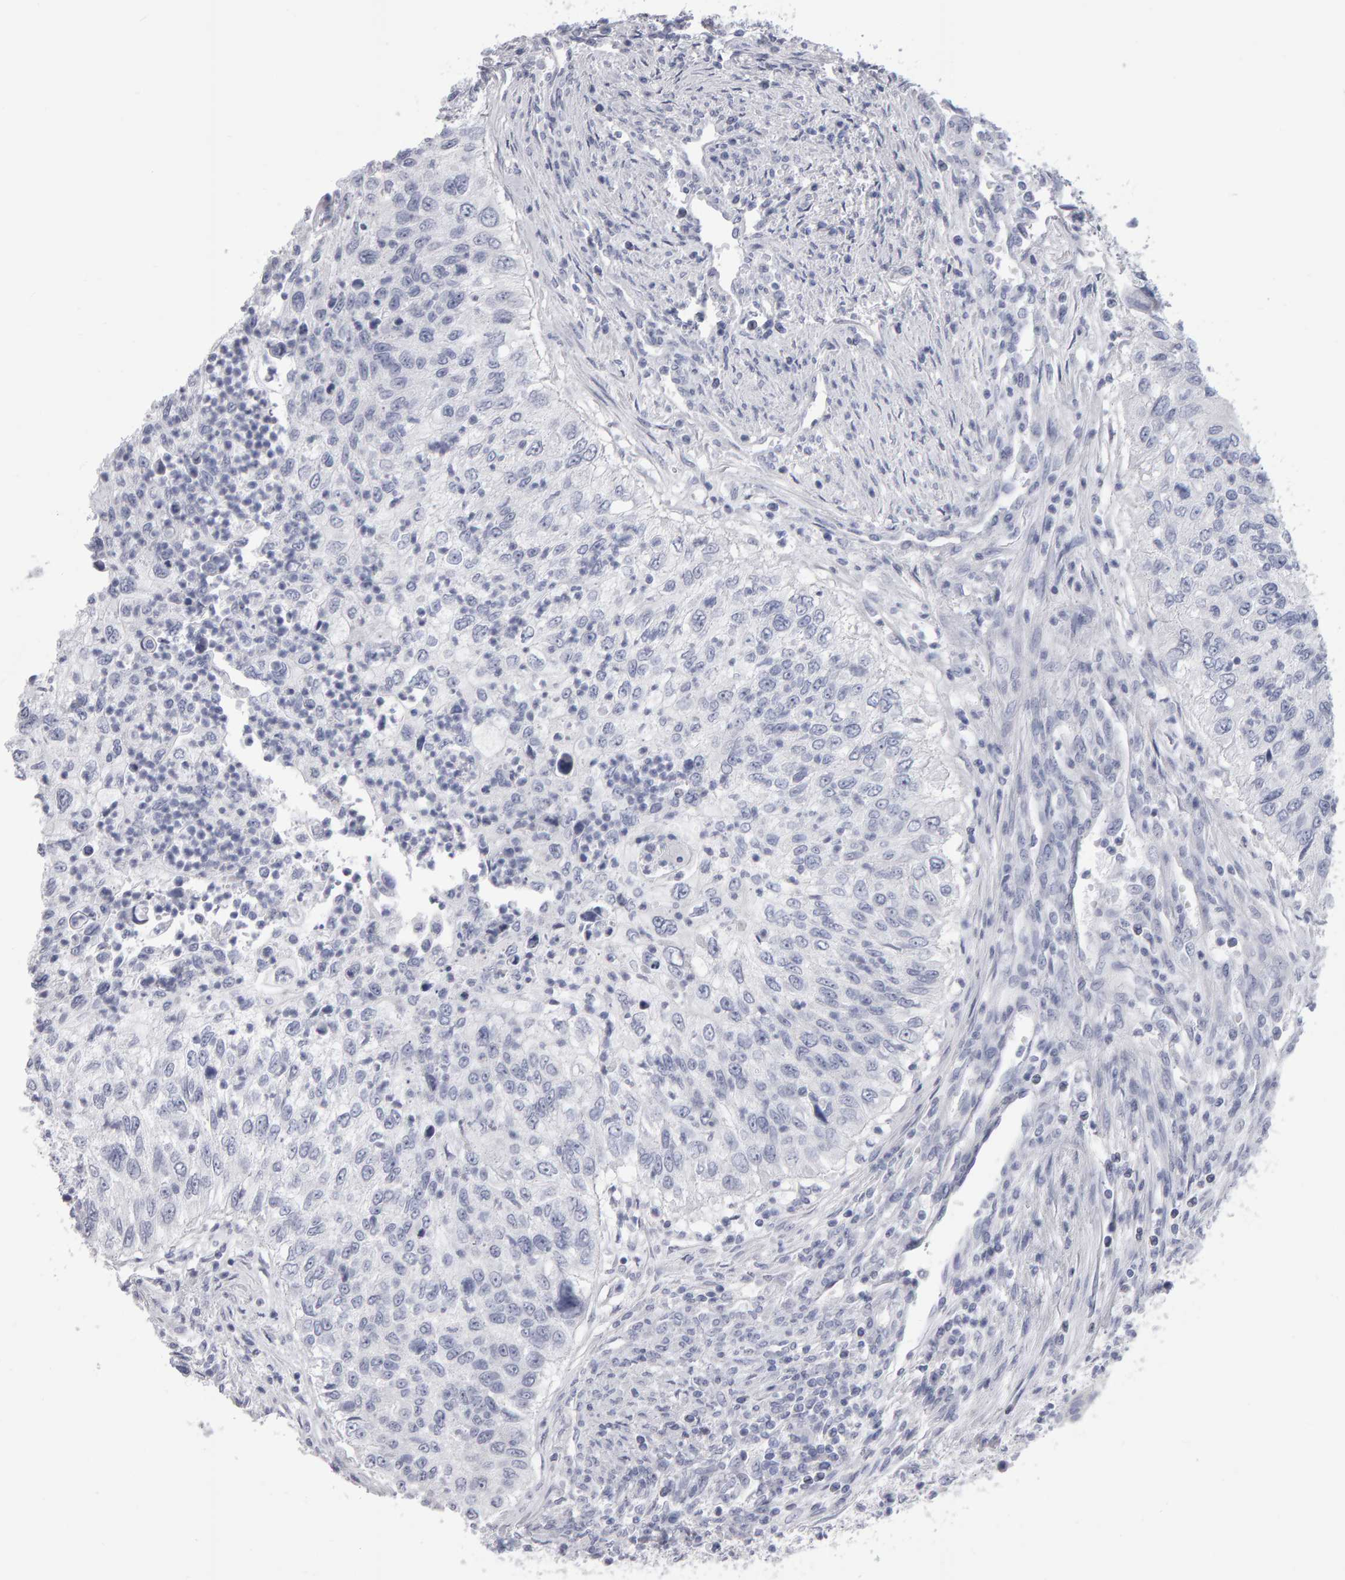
{"staining": {"intensity": "negative", "quantity": "none", "location": "none"}, "tissue": "urothelial cancer", "cell_type": "Tumor cells", "image_type": "cancer", "snomed": [{"axis": "morphology", "description": "Urothelial carcinoma, High grade"}, {"axis": "topography", "description": "Urinary bladder"}], "caption": "Human urothelial cancer stained for a protein using immunohistochemistry demonstrates no expression in tumor cells.", "gene": "NCDN", "patient": {"sex": "female", "age": 60}}